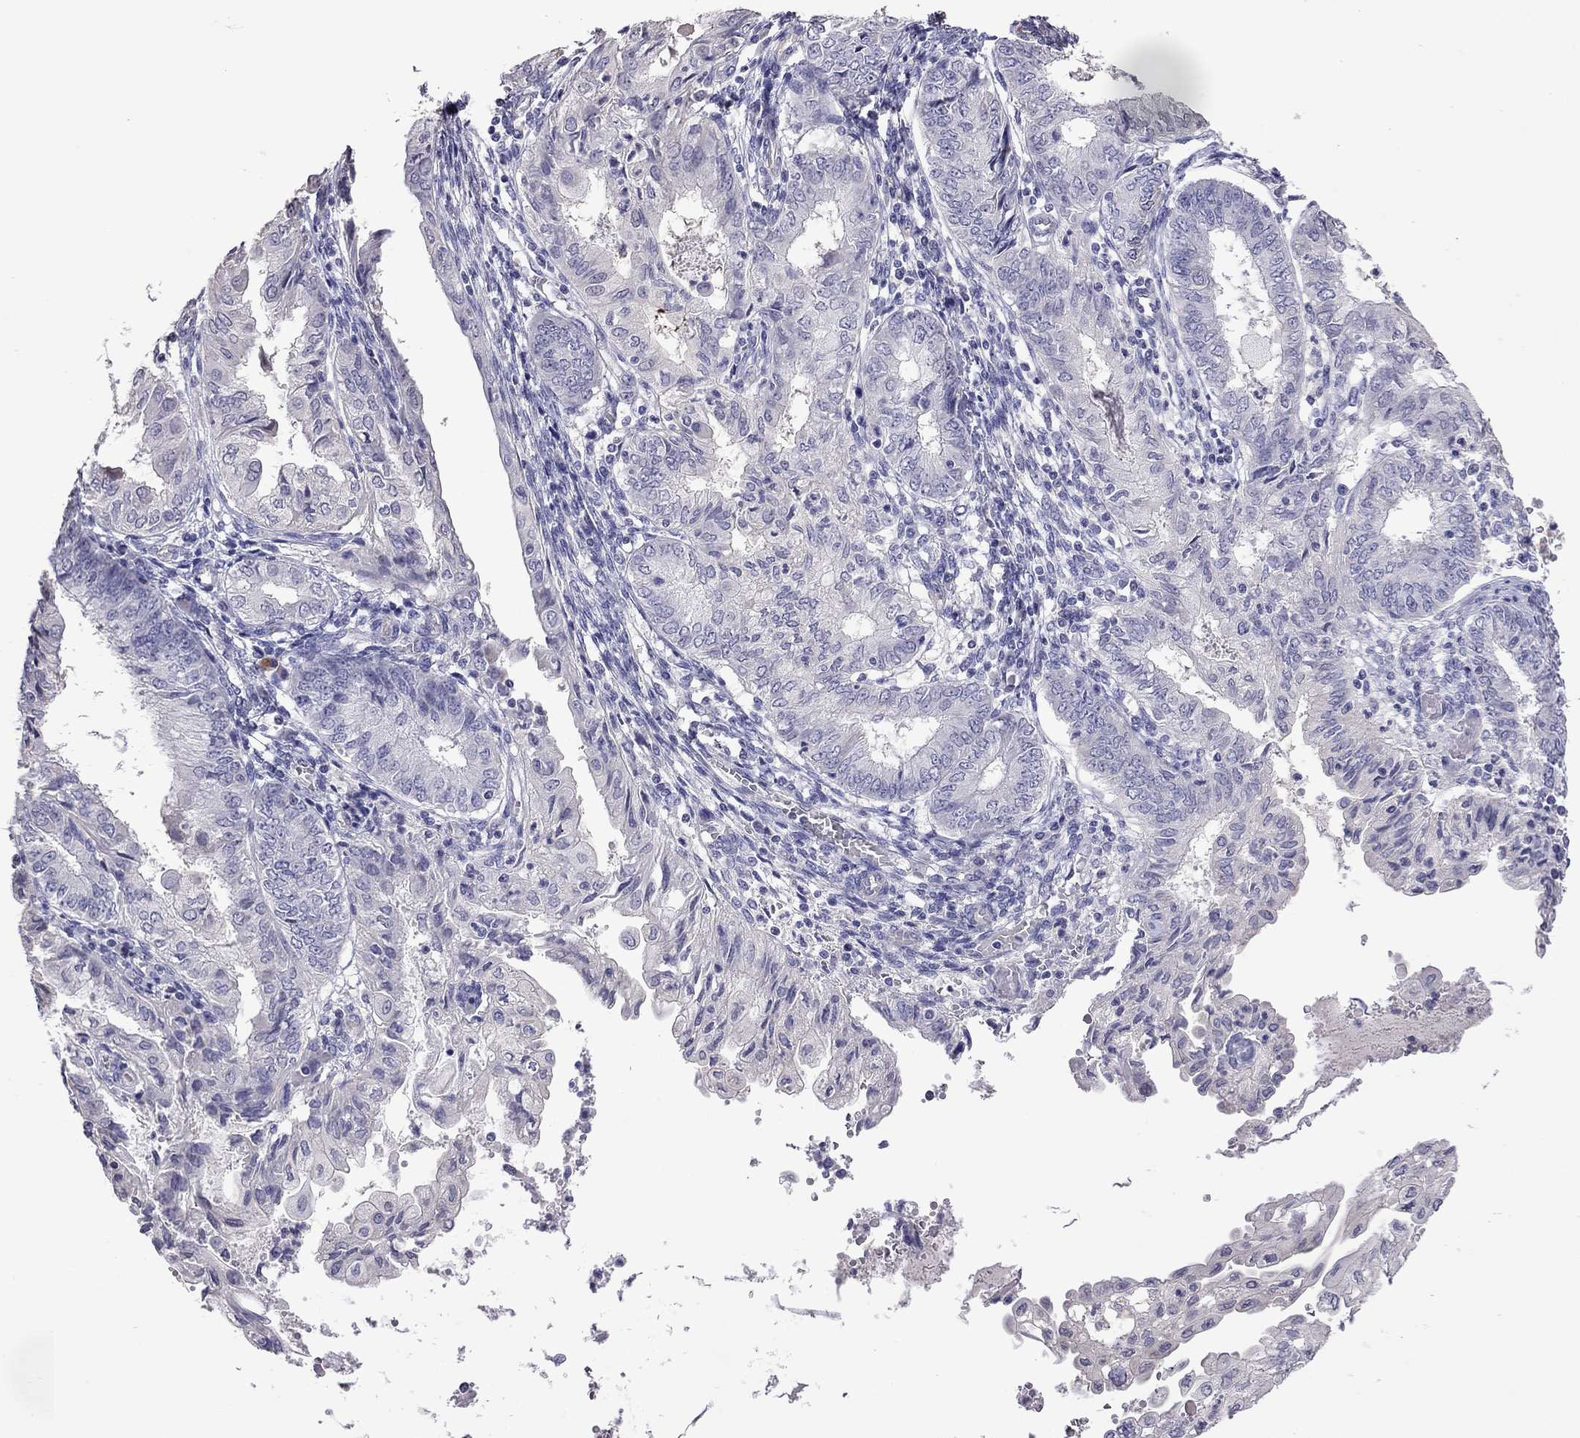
{"staining": {"intensity": "negative", "quantity": "none", "location": "none"}, "tissue": "endometrial cancer", "cell_type": "Tumor cells", "image_type": "cancer", "snomed": [{"axis": "morphology", "description": "Adenocarcinoma, NOS"}, {"axis": "topography", "description": "Endometrium"}], "caption": "Photomicrograph shows no significant protein expression in tumor cells of endometrial cancer.", "gene": "FEZ1", "patient": {"sex": "female", "age": 68}}